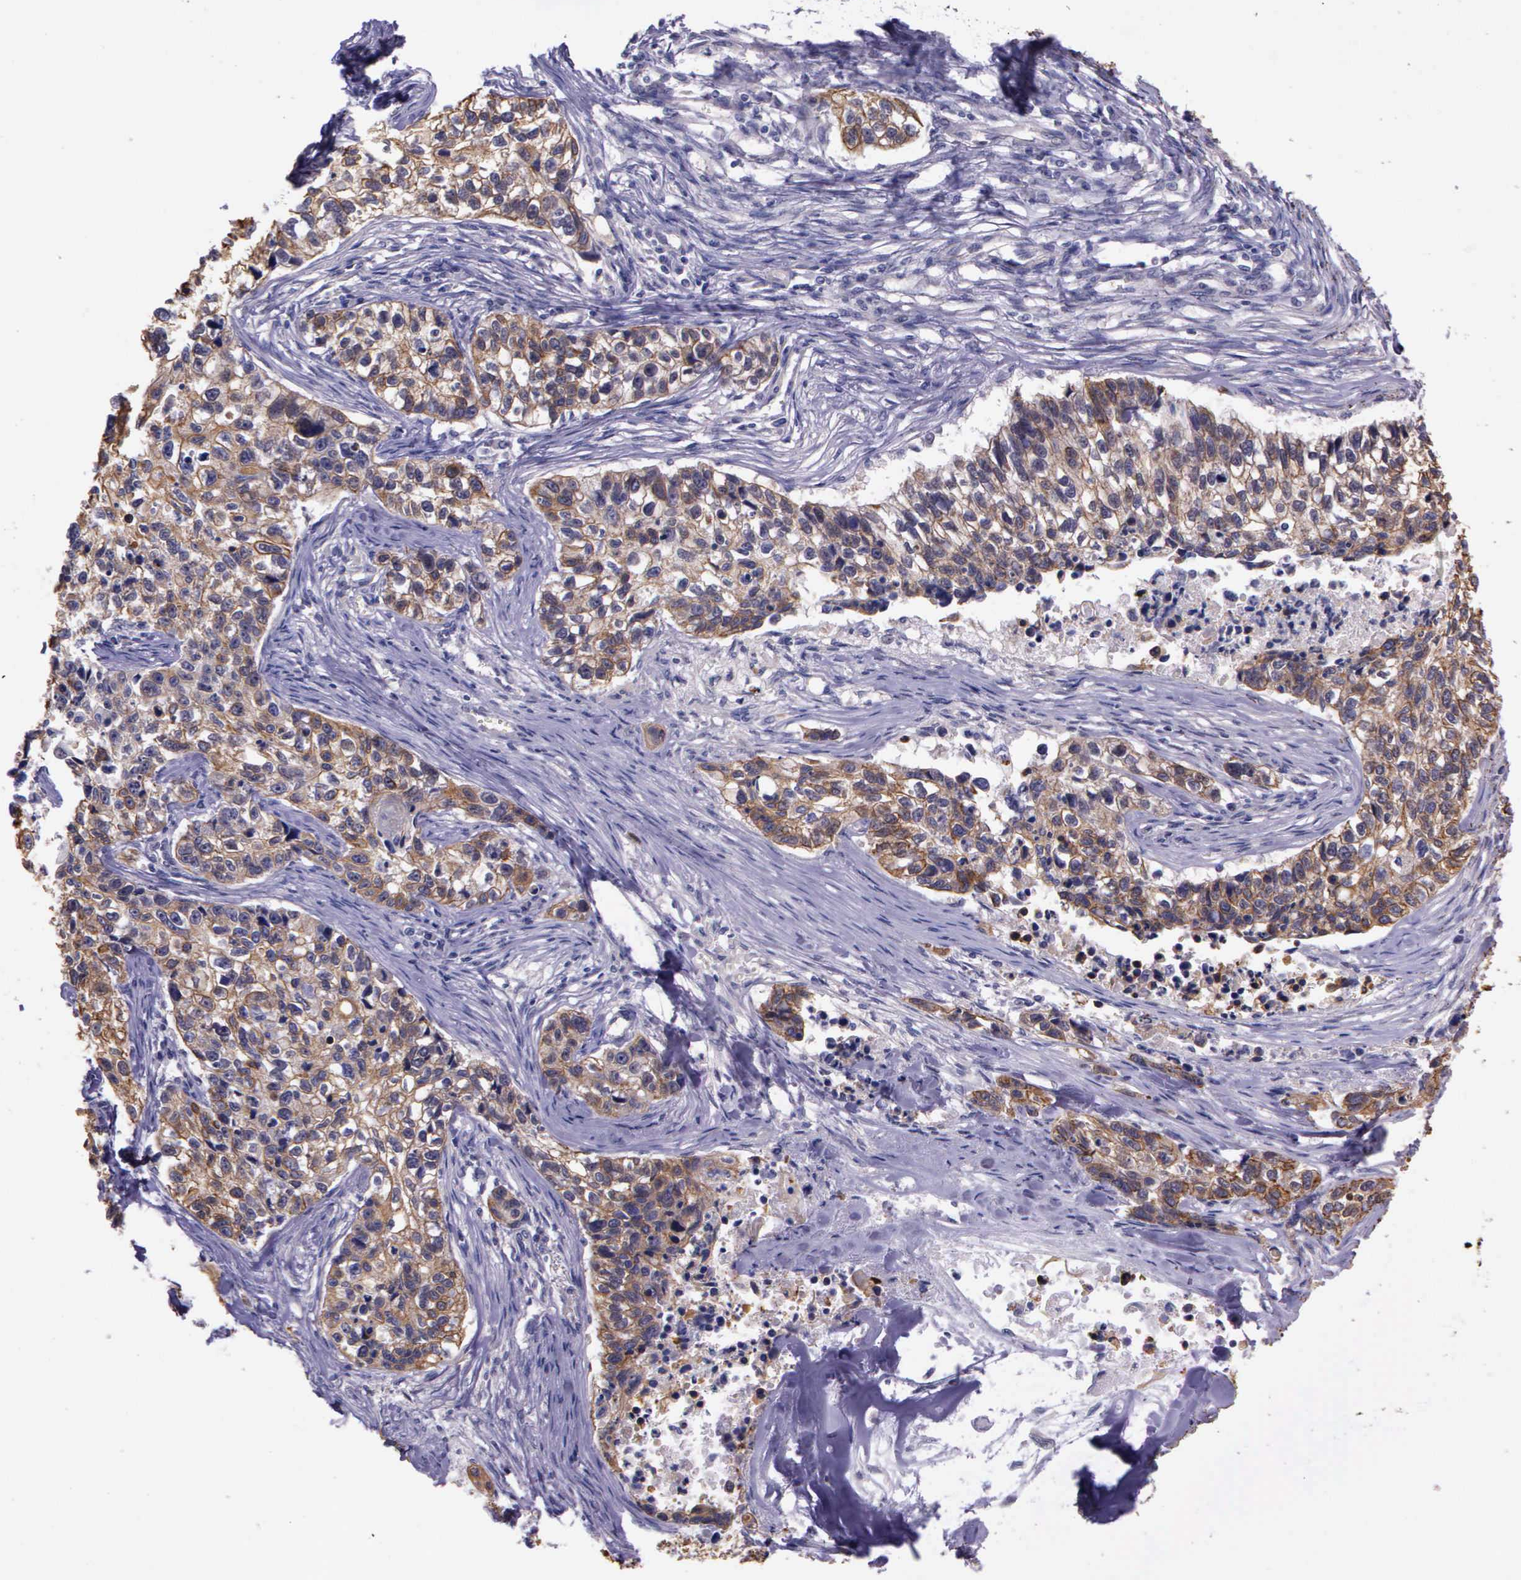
{"staining": {"intensity": "weak", "quantity": ">75%", "location": "cytoplasmic/membranous"}, "tissue": "lung cancer", "cell_type": "Tumor cells", "image_type": "cancer", "snomed": [{"axis": "morphology", "description": "Squamous cell carcinoma, NOS"}, {"axis": "topography", "description": "Lymph node"}, {"axis": "topography", "description": "Lung"}], "caption": "DAB immunohistochemical staining of human squamous cell carcinoma (lung) exhibits weak cytoplasmic/membranous protein staining in approximately >75% of tumor cells.", "gene": "IGBP1", "patient": {"sex": "male", "age": 74}}